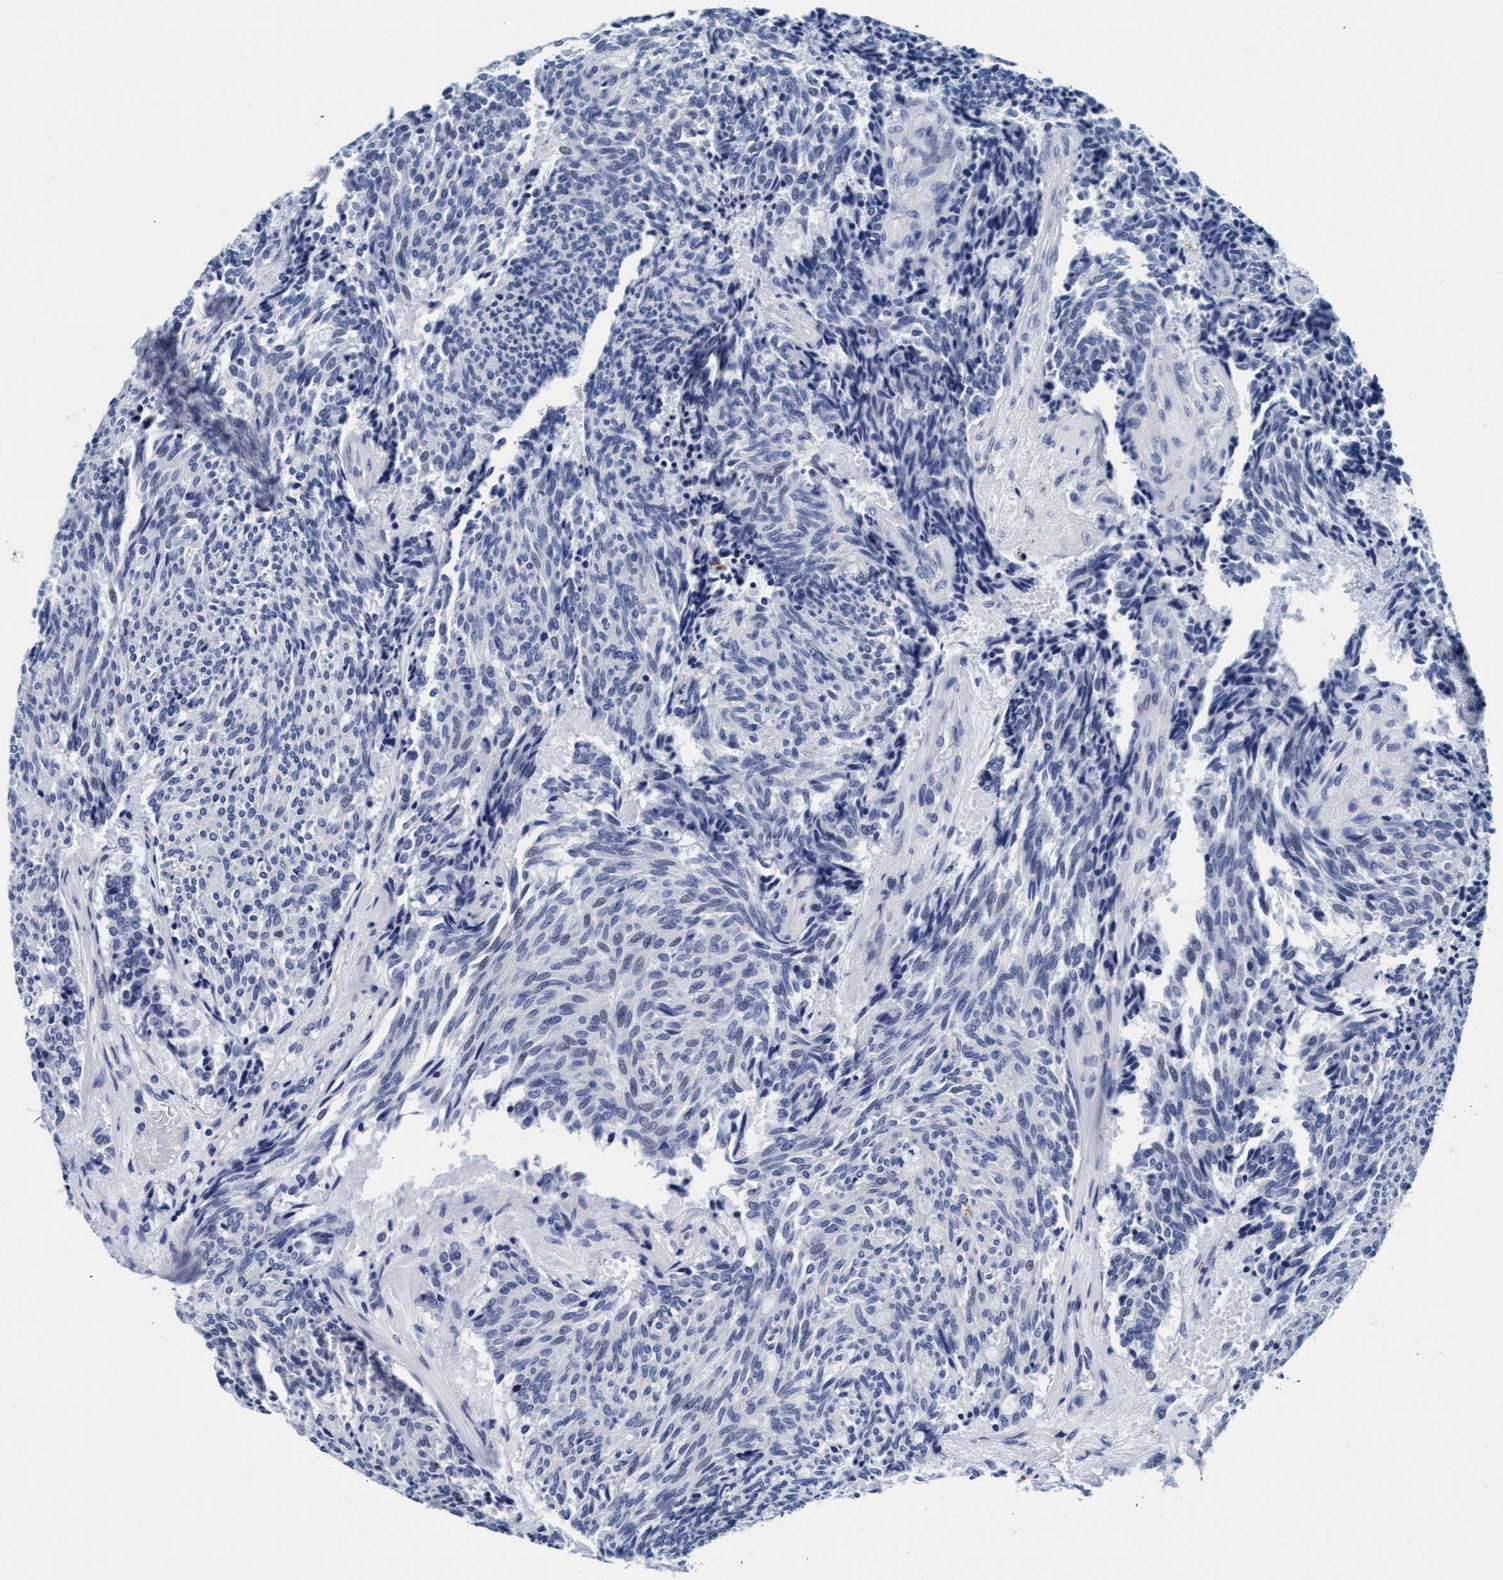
{"staining": {"intensity": "negative", "quantity": "none", "location": "none"}, "tissue": "carcinoid", "cell_type": "Tumor cells", "image_type": "cancer", "snomed": [{"axis": "morphology", "description": "Carcinoid, malignant, NOS"}, {"axis": "topography", "description": "Pancreas"}], "caption": "Immunohistochemistry (IHC) of carcinoid demonstrates no positivity in tumor cells. (DAB immunohistochemistry visualized using brightfield microscopy, high magnification).", "gene": "ARSG", "patient": {"sex": "female", "age": 54}}